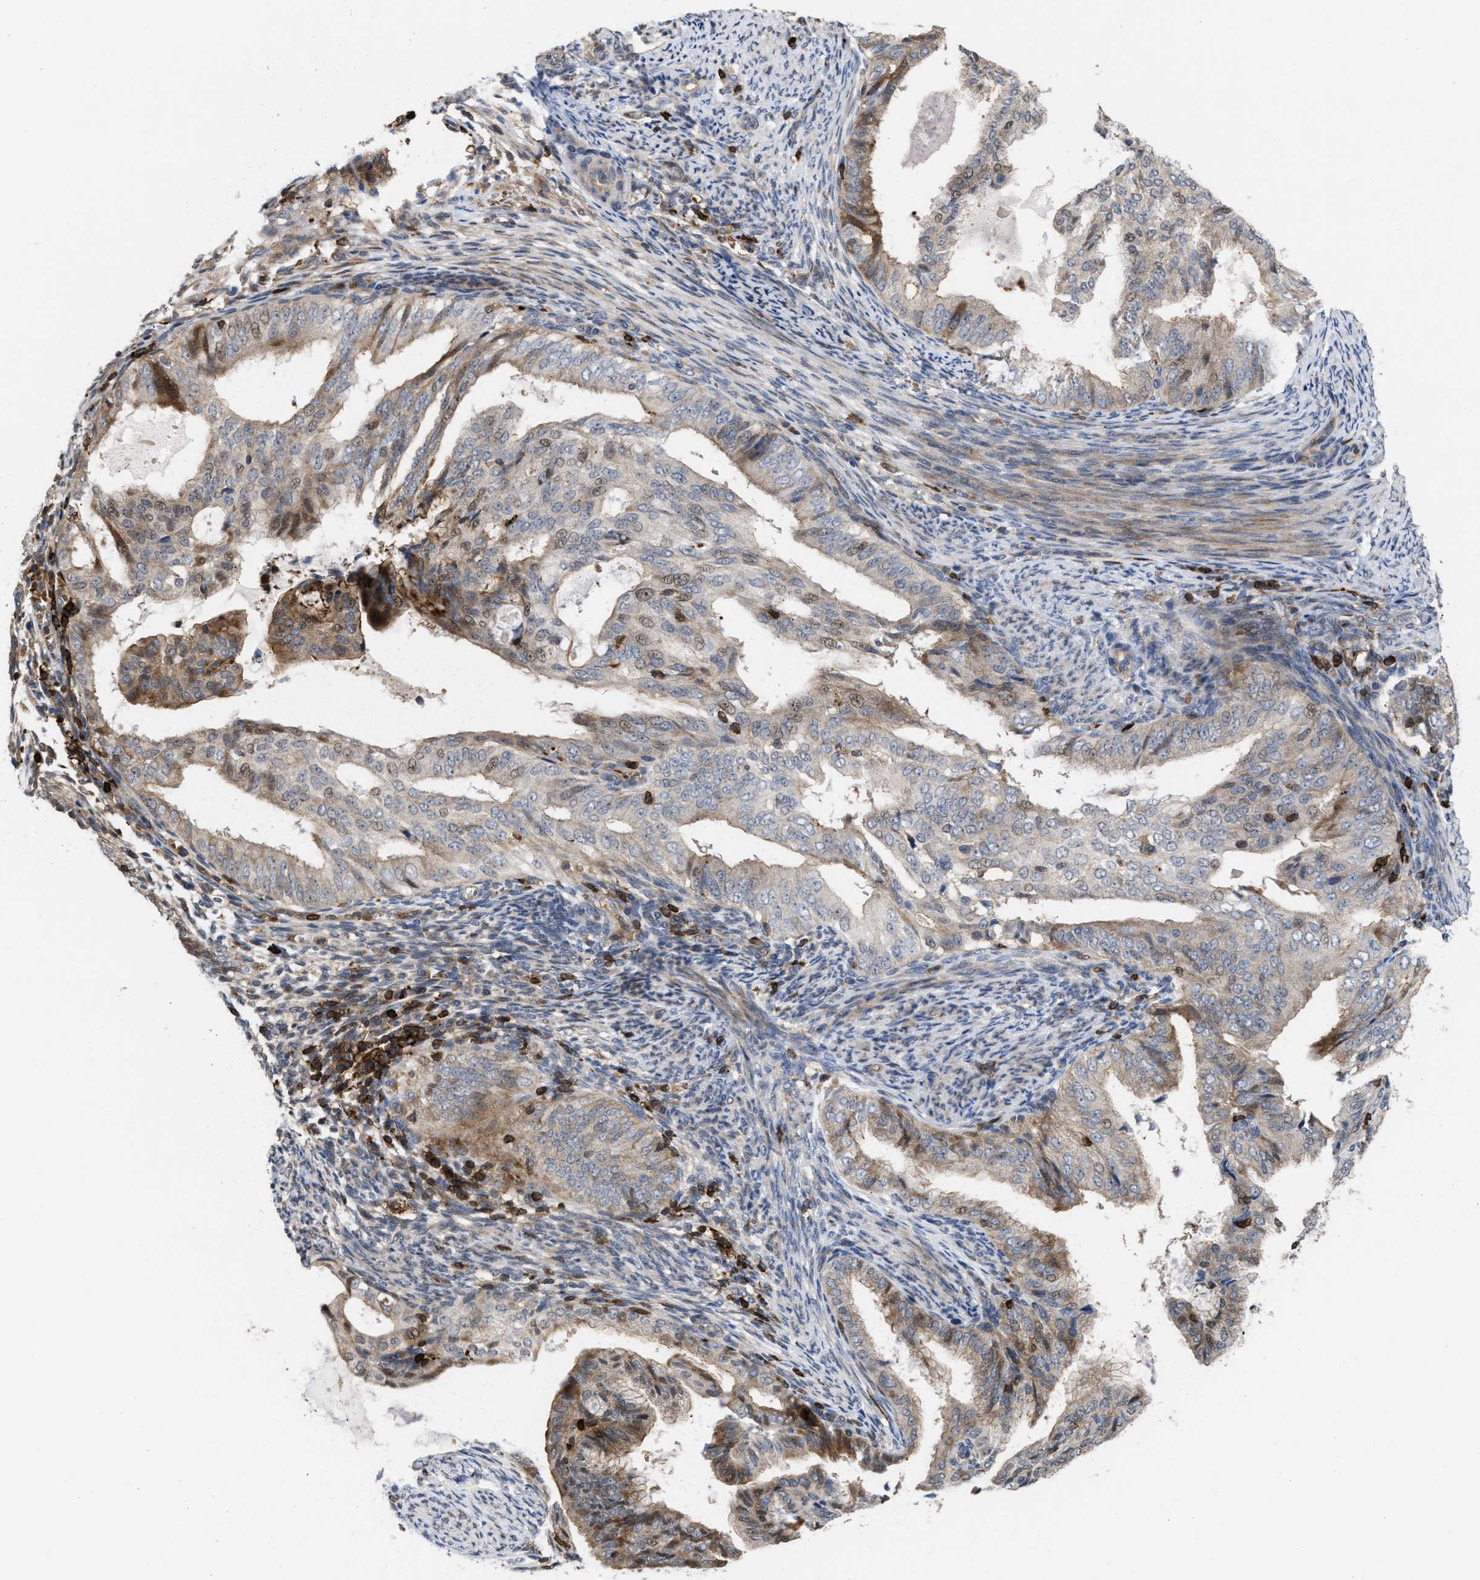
{"staining": {"intensity": "weak", "quantity": "25%-75%", "location": "cytoplasmic/membranous"}, "tissue": "endometrial cancer", "cell_type": "Tumor cells", "image_type": "cancer", "snomed": [{"axis": "morphology", "description": "Adenocarcinoma, NOS"}, {"axis": "topography", "description": "Endometrium"}], "caption": "IHC staining of endometrial cancer (adenocarcinoma), which demonstrates low levels of weak cytoplasmic/membranous expression in about 25%-75% of tumor cells indicating weak cytoplasmic/membranous protein staining. The staining was performed using DAB (3,3'-diaminobenzidine) (brown) for protein detection and nuclei were counterstained in hematoxylin (blue).", "gene": "PTPRE", "patient": {"sex": "female", "age": 58}}